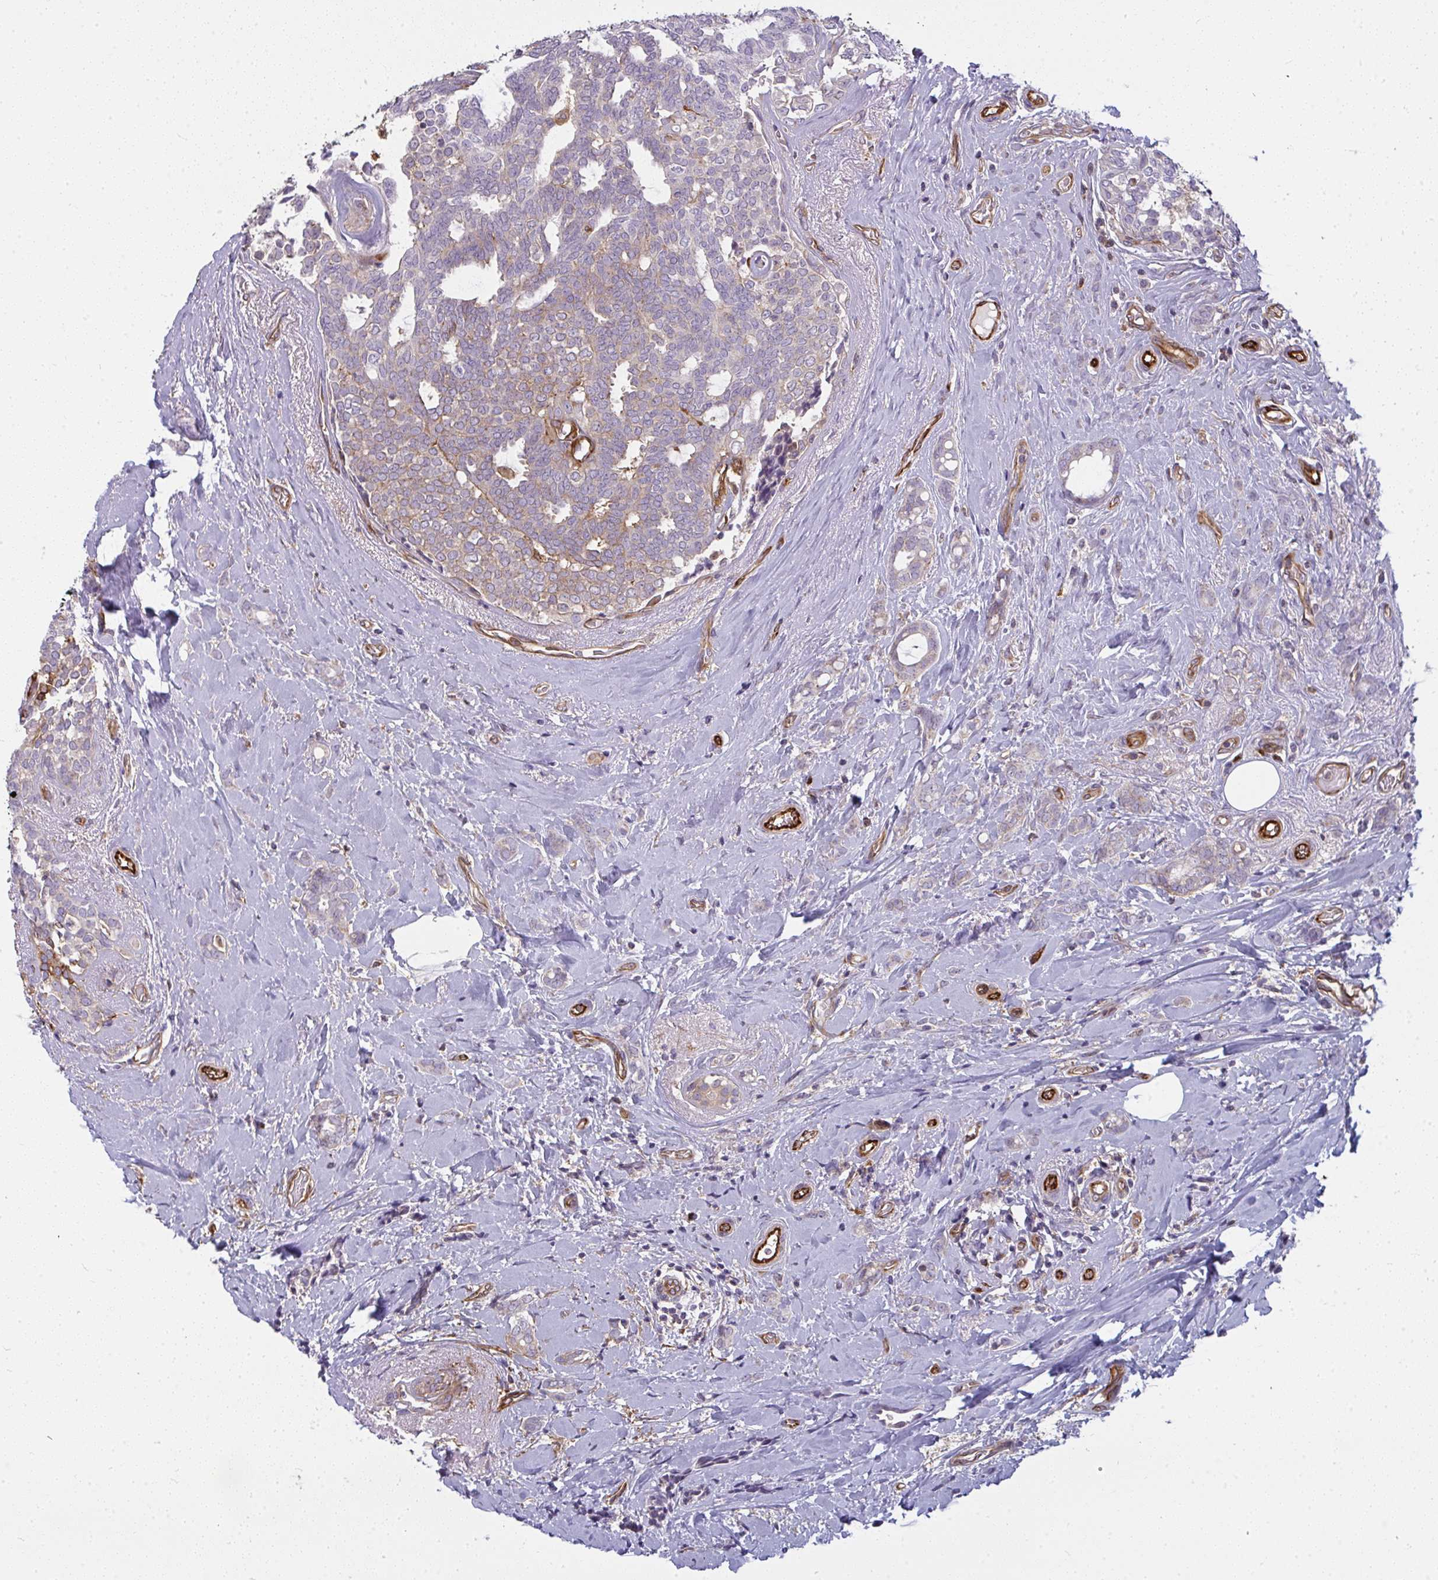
{"staining": {"intensity": "weak", "quantity": "<25%", "location": "cytoplasmic/membranous"}, "tissue": "breast cancer", "cell_type": "Tumor cells", "image_type": "cancer", "snomed": [{"axis": "morphology", "description": "Intraductal carcinoma, in situ"}, {"axis": "morphology", "description": "Duct carcinoma"}, {"axis": "morphology", "description": "Lobular carcinoma, in situ"}, {"axis": "topography", "description": "Breast"}], "caption": "Immunohistochemical staining of invasive ductal carcinoma (breast) displays no significant positivity in tumor cells.", "gene": "IFIT3", "patient": {"sex": "female", "age": 44}}